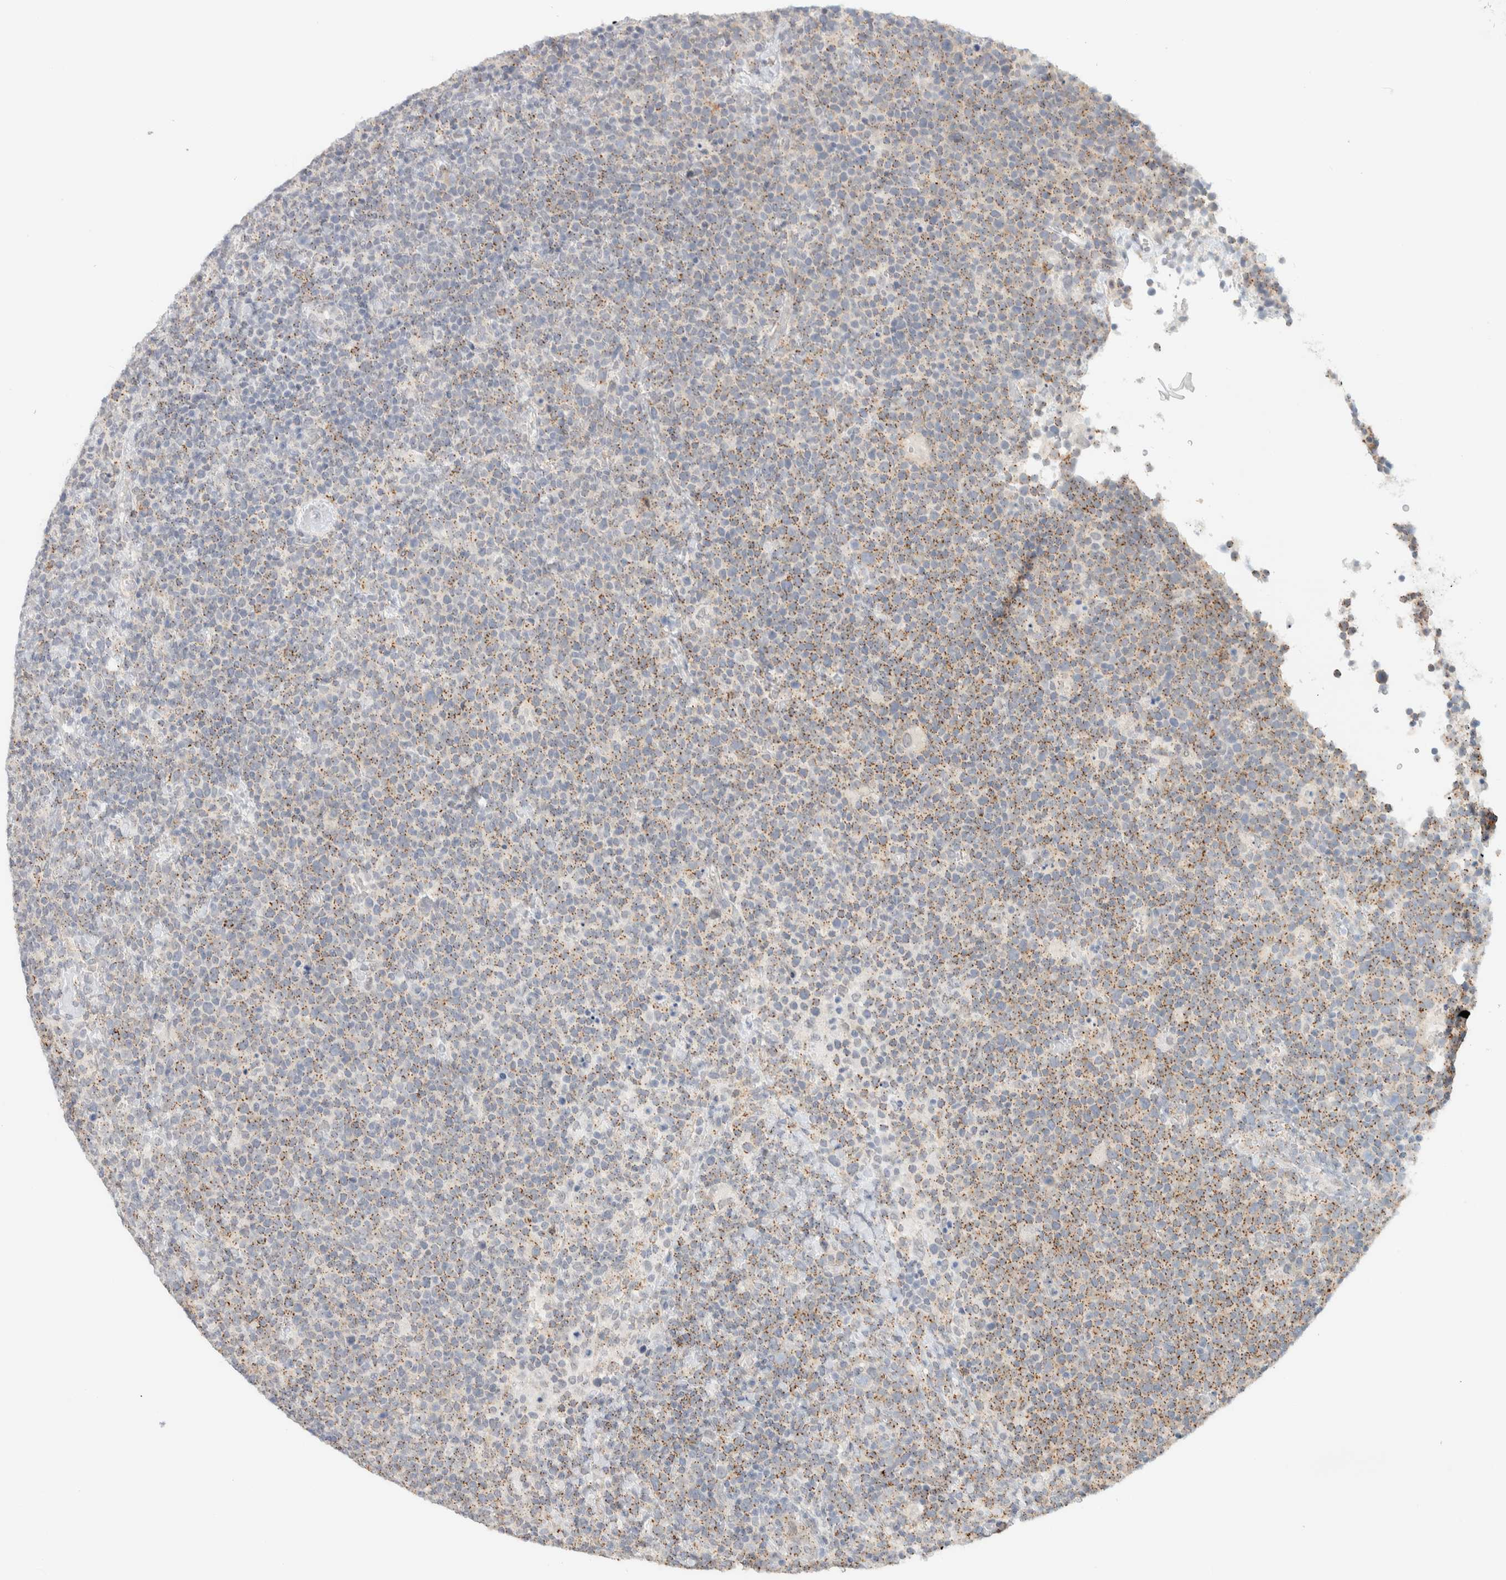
{"staining": {"intensity": "weak", "quantity": ">75%", "location": "cytoplasmic/membranous"}, "tissue": "lymphoma", "cell_type": "Tumor cells", "image_type": "cancer", "snomed": [{"axis": "morphology", "description": "Malignant lymphoma, non-Hodgkin's type, High grade"}, {"axis": "topography", "description": "Lymph node"}], "caption": "Human high-grade malignant lymphoma, non-Hodgkin's type stained with a brown dye shows weak cytoplasmic/membranous positive staining in approximately >75% of tumor cells.", "gene": "CDH17", "patient": {"sex": "male", "age": 61}}